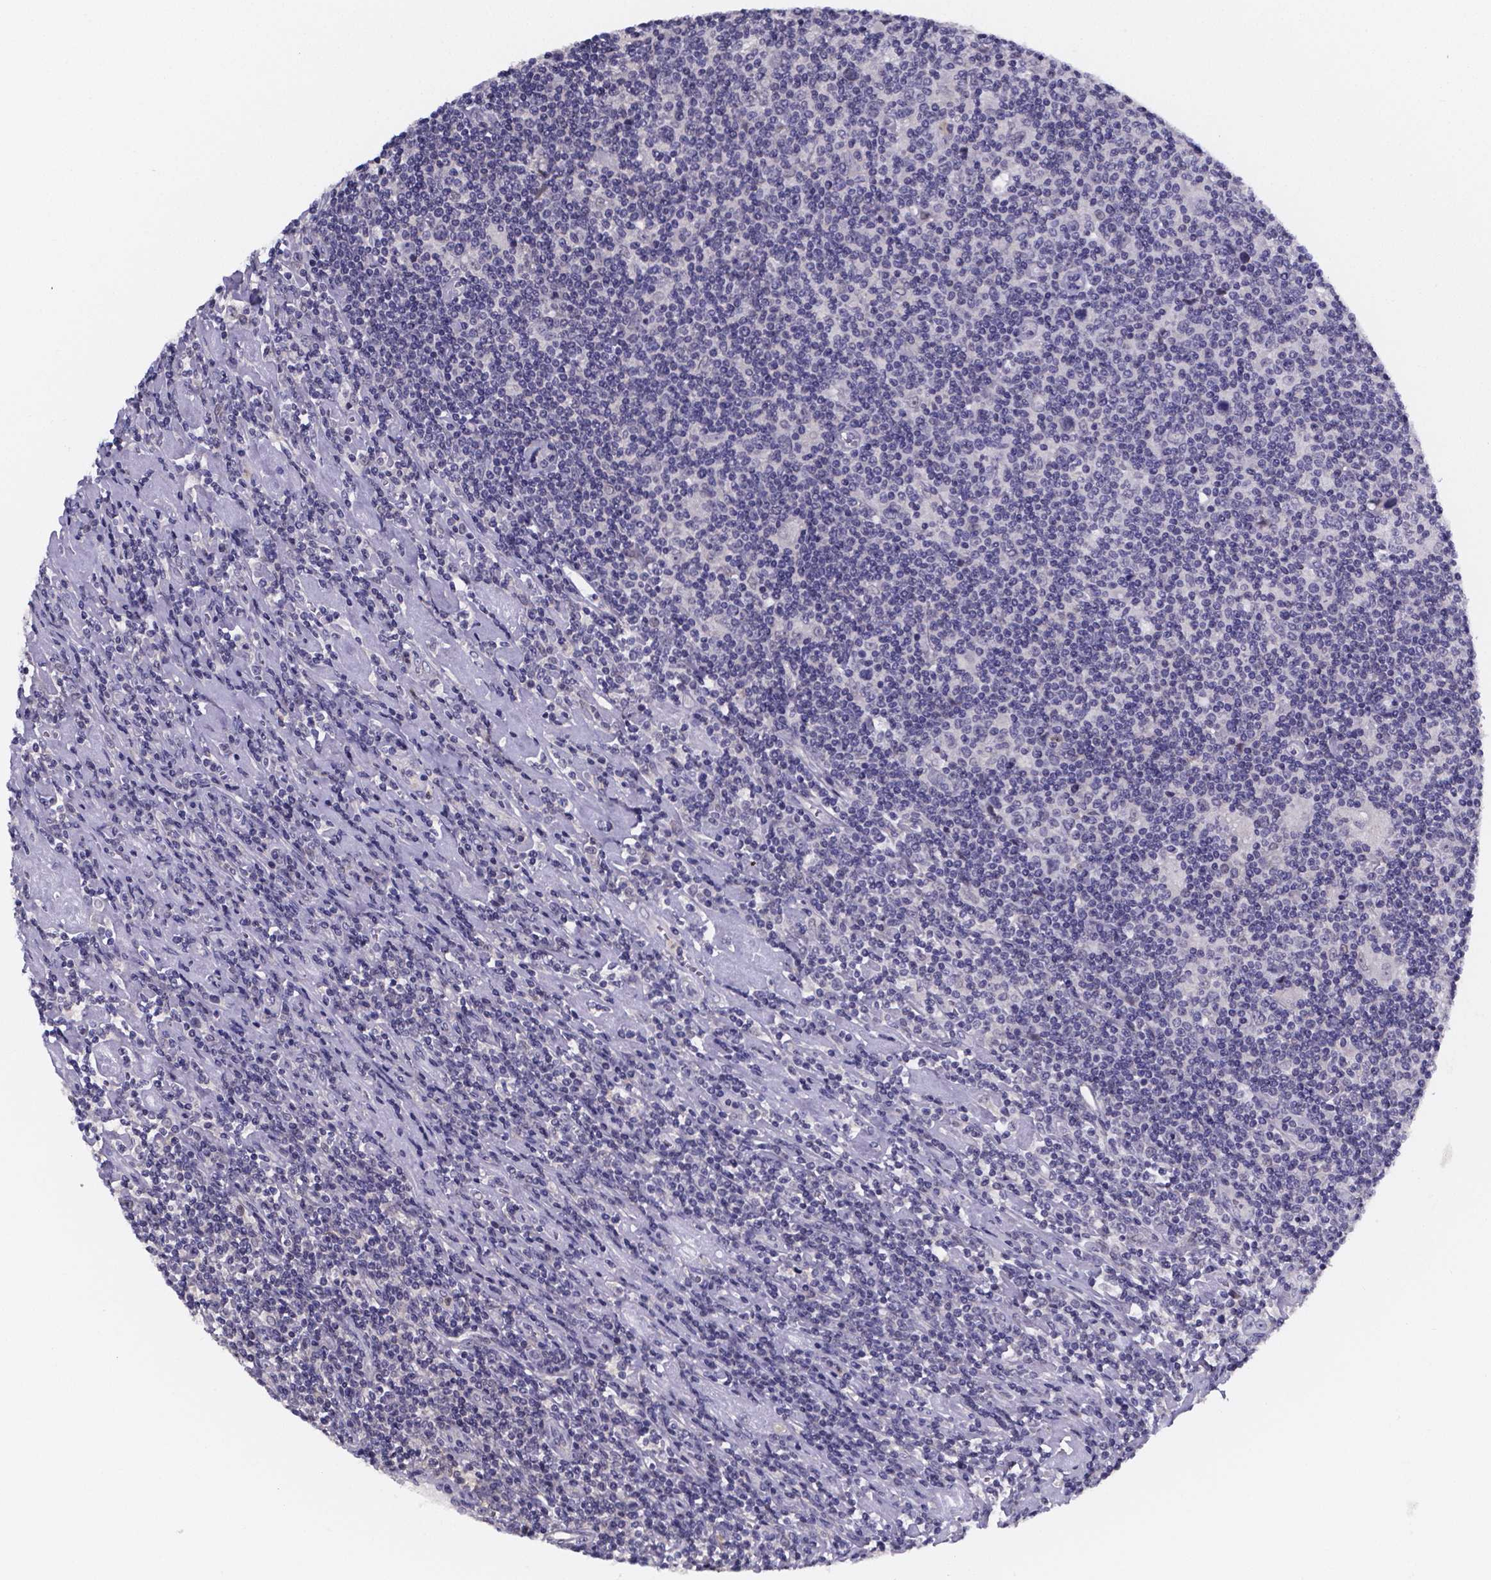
{"staining": {"intensity": "negative", "quantity": "none", "location": "none"}, "tissue": "lymphoma", "cell_type": "Tumor cells", "image_type": "cancer", "snomed": [{"axis": "morphology", "description": "Hodgkin's disease, NOS"}, {"axis": "topography", "description": "Lymph node"}], "caption": "High magnification brightfield microscopy of Hodgkin's disease stained with DAB (3,3'-diaminobenzidine) (brown) and counterstained with hematoxylin (blue): tumor cells show no significant positivity.", "gene": "IZUMO1", "patient": {"sex": "male", "age": 40}}